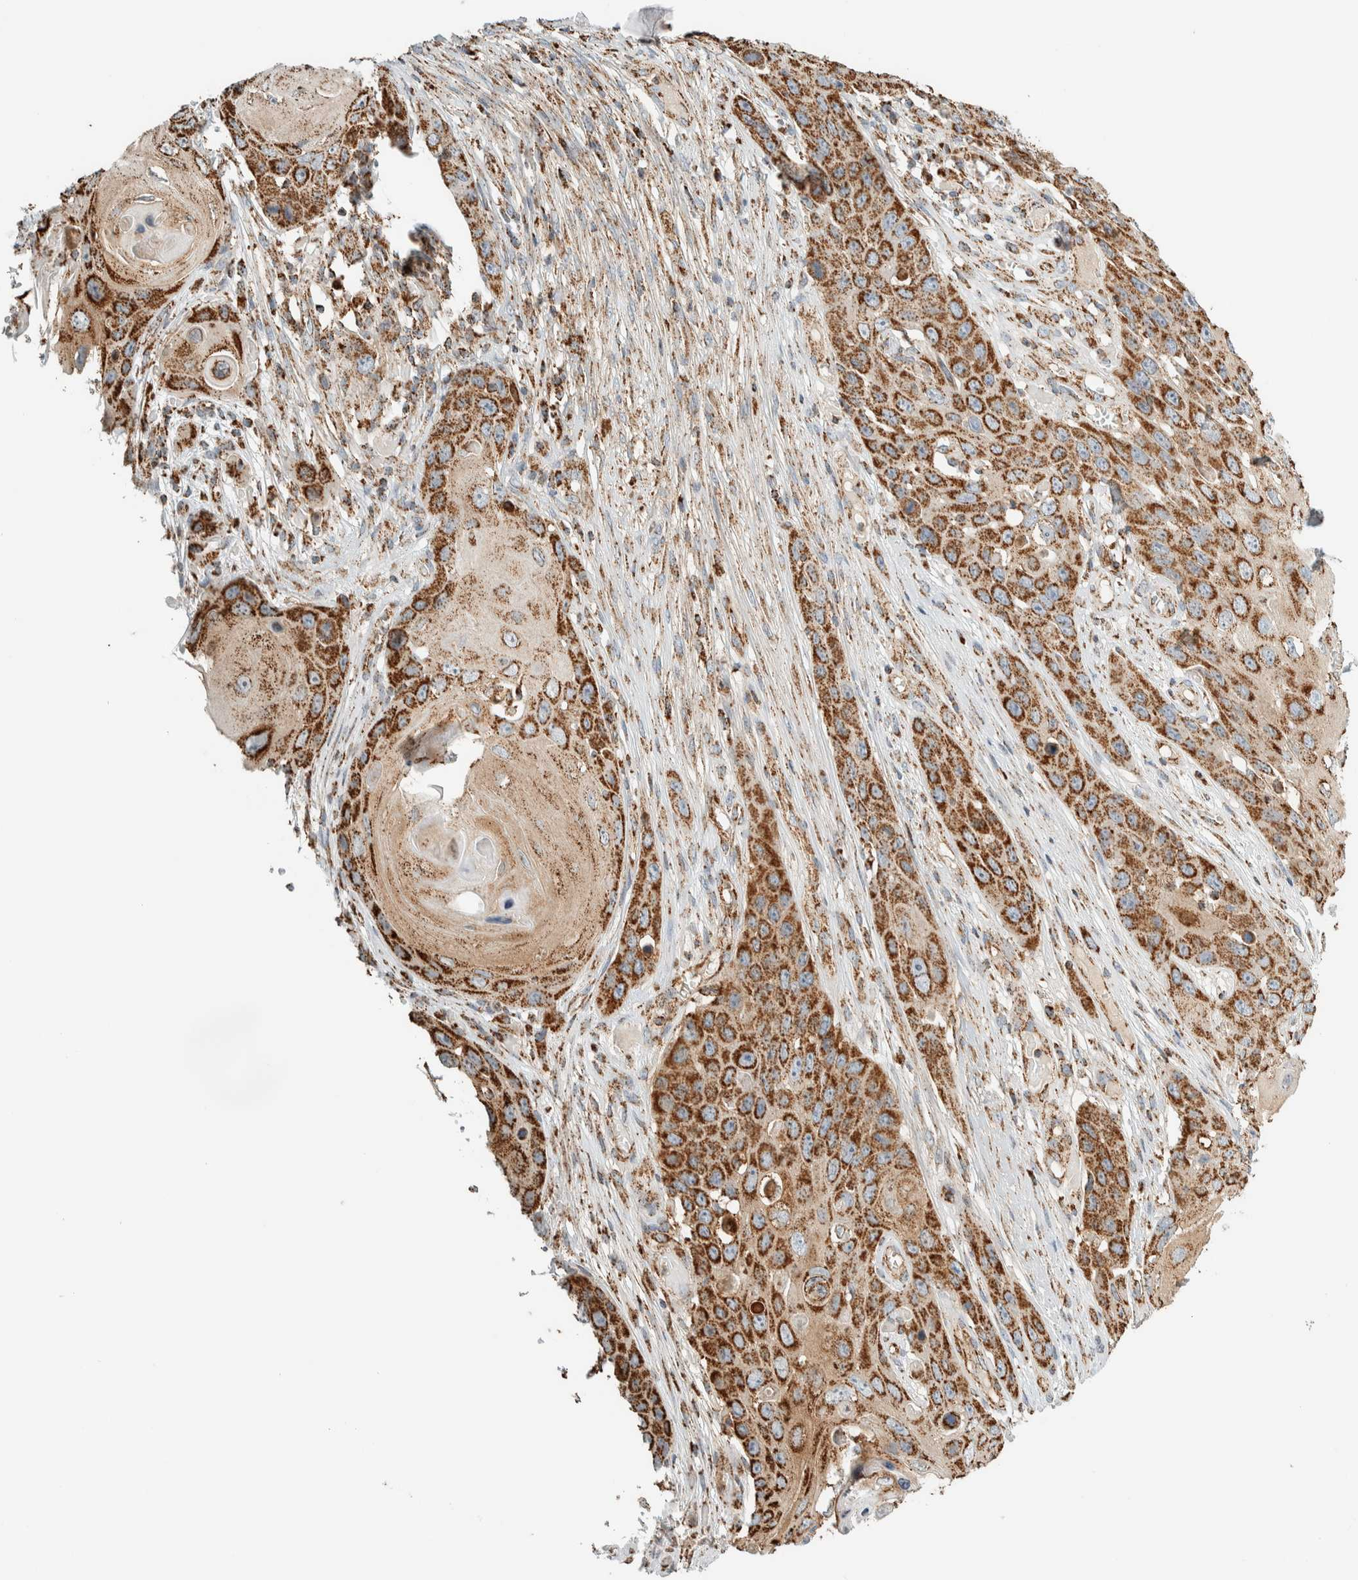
{"staining": {"intensity": "strong", "quantity": ">75%", "location": "cytoplasmic/membranous"}, "tissue": "skin cancer", "cell_type": "Tumor cells", "image_type": "cancer", "snomed": [{"axis": "morphology", "description": "Squamous cell carcinoma, NOS"}, {"axis": "topography", "description": "Skin"}], "caption": "High-power microscopy captured an immunohistochemistry (IHC) image of skin cancer, revealing strong cytoplasmic/membranous positivity in approximately >75% of tumor cells. Immunohistochemistry stains the protein in brown and the nuclei are stained blue.", "gene": "ZNF454", "patient": {"sex": "male", "age": 55}}